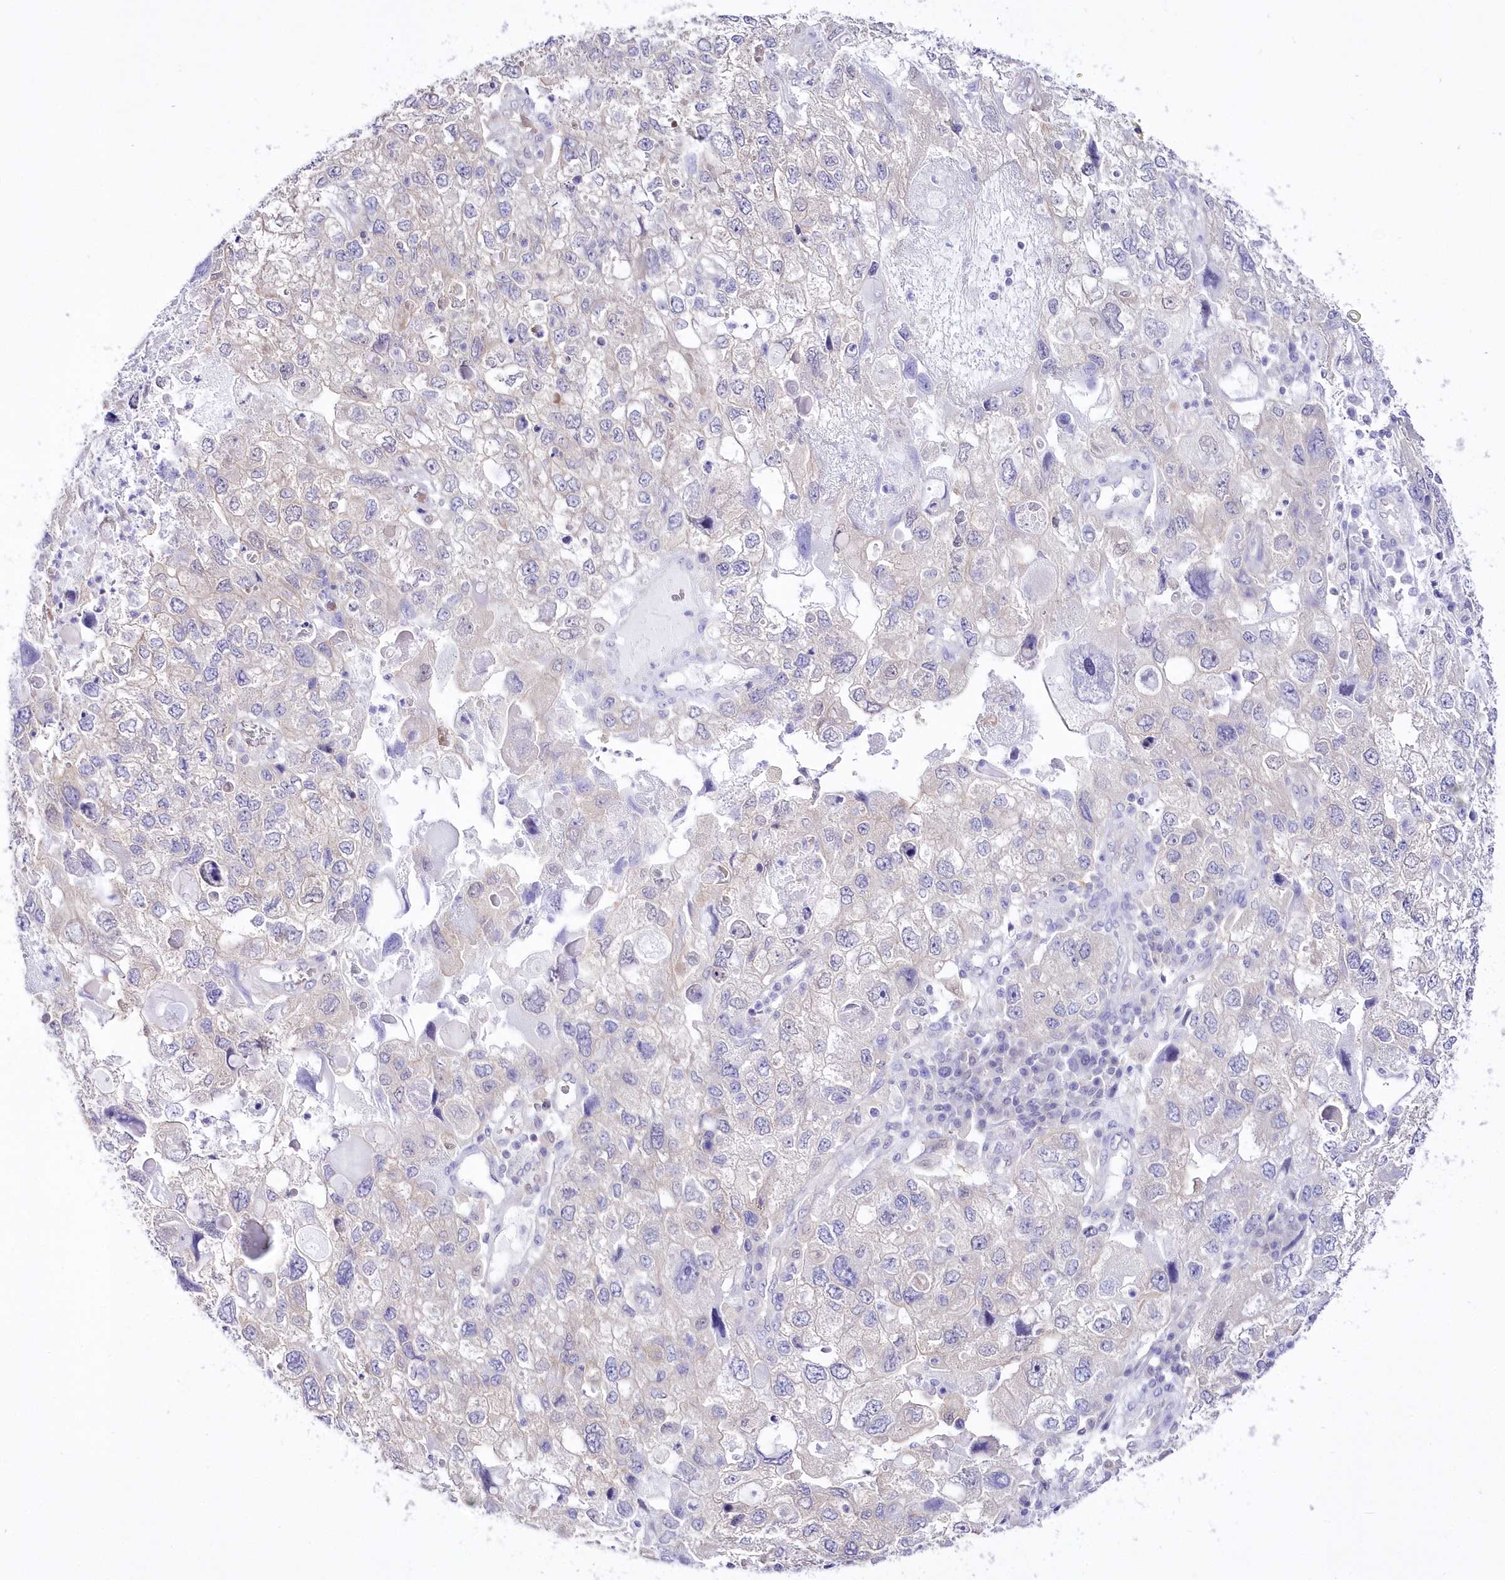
{"staining": {"intensity": "negative", "quantity": "none", "location": "none"}, "tissue": "endometrial cancer", "cell_type": "Tumor cells", "image_type": "cancer", "snomed": [{"axis": "morphology", "description": "Adenocarcinoma, NOS"}, {"axis": "topography", "description": "Endometrium"}], "caption": "Immunohistochemistry histopathology image of human adenocarcinoma (endometrial) stained for a protein (brown), which displays no expression in tumor cells. (DAB immunohistochemistry visualized using brightfield microscopy, high magnification).", "gene": "UBA6", "patient": {"sex": "female", "age": 49}}